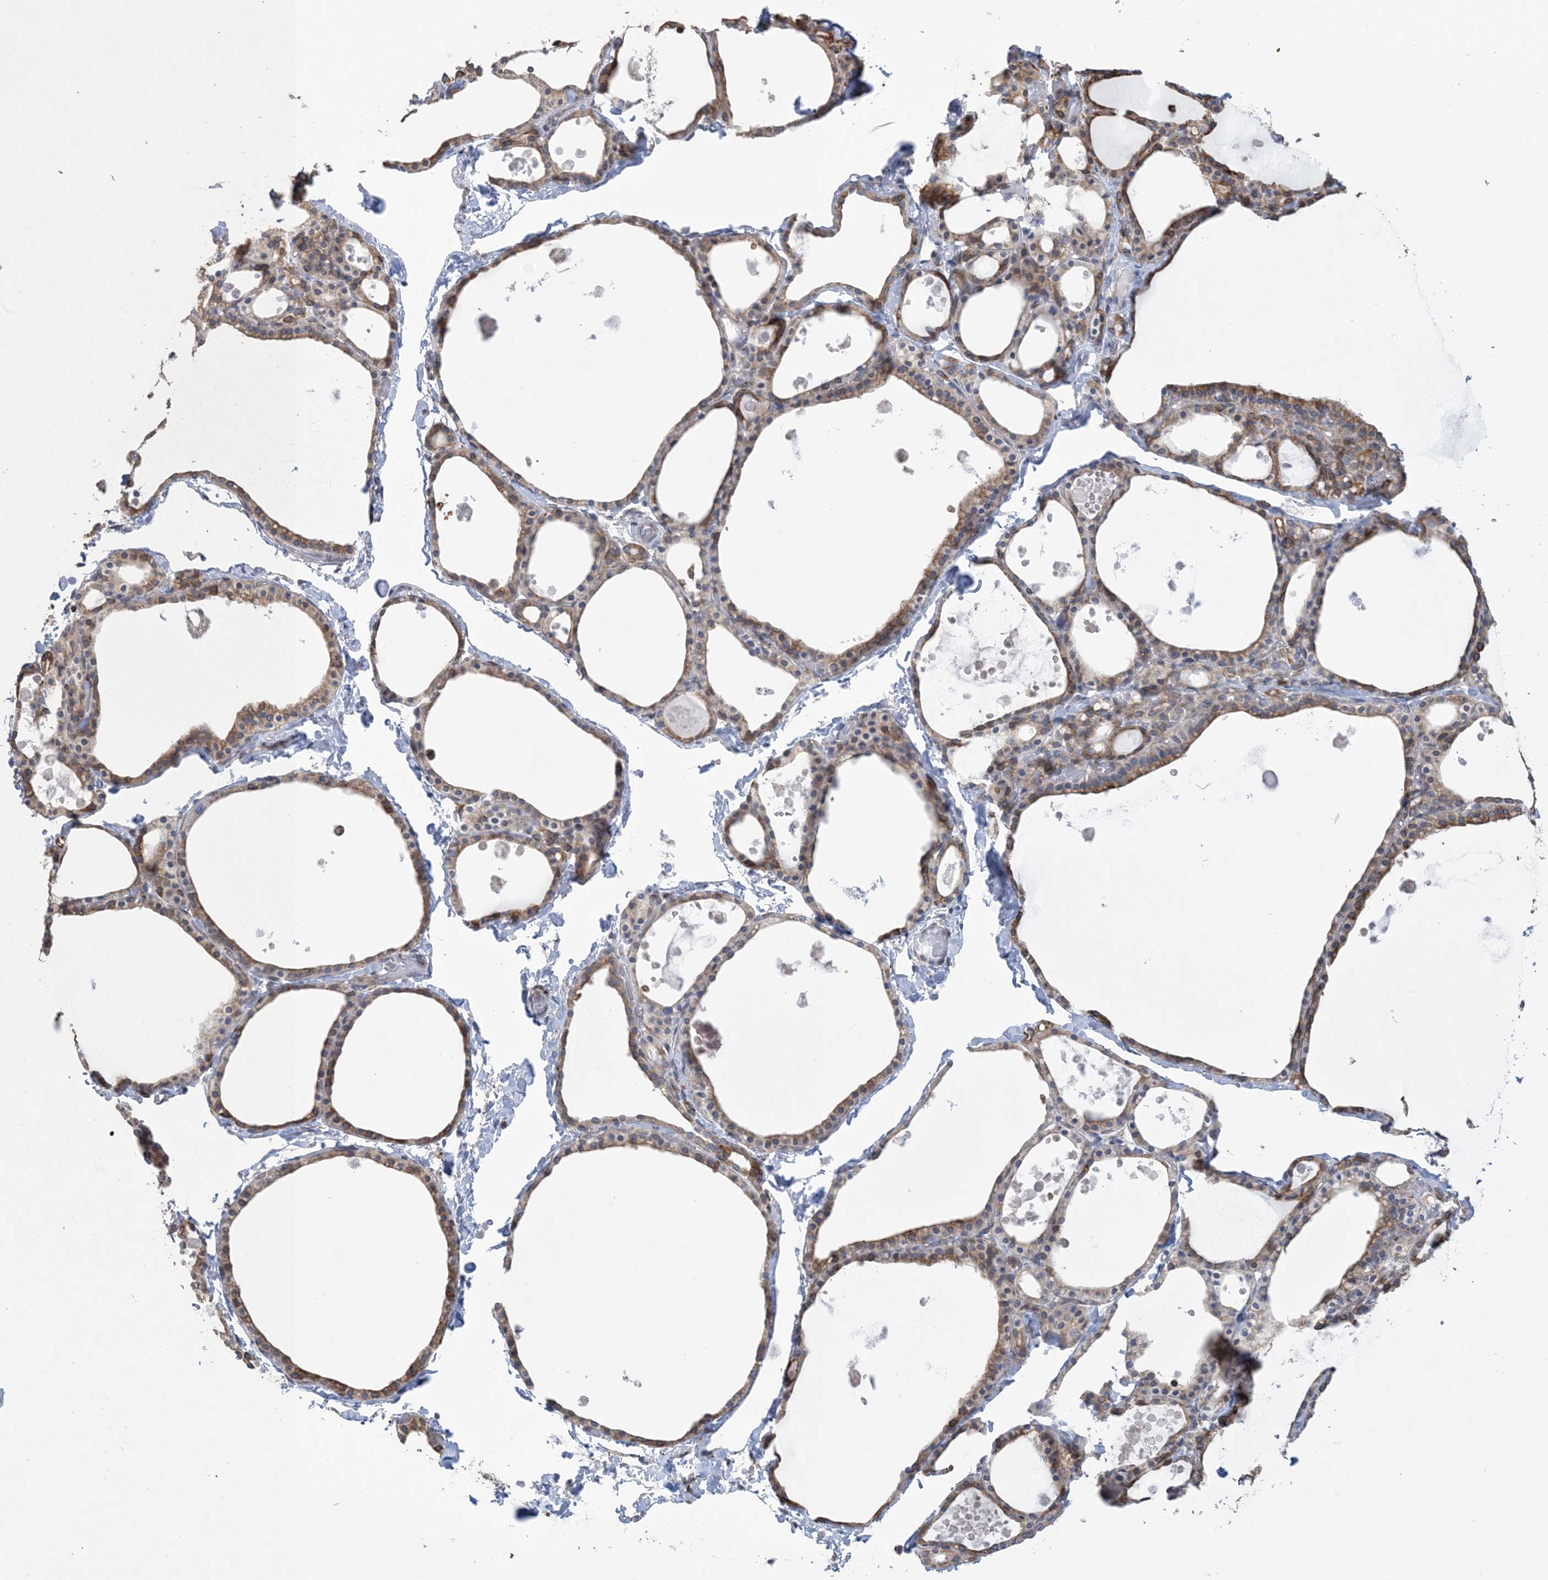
{"staining": {"intensity": "moderate", "quantity": ">75%", "location": "cytoplasmic/membranous"}, "tissue": "thyroid gland", "cell_type": "Glandular cells", "image_type": "normal", "snomed": [{"axis": "morphology", "description": "Normal tissue, NOS"}, {"axis": "topography", "description": "Thyroid gland"}], "caption": "Protein analysis of normal thyroid gland displays moderate cytoplasmic/membranous positivity in about >75% of glandular cells.", "gene": "SHANK1", "patient": {"sex": "male", "age": 56}}